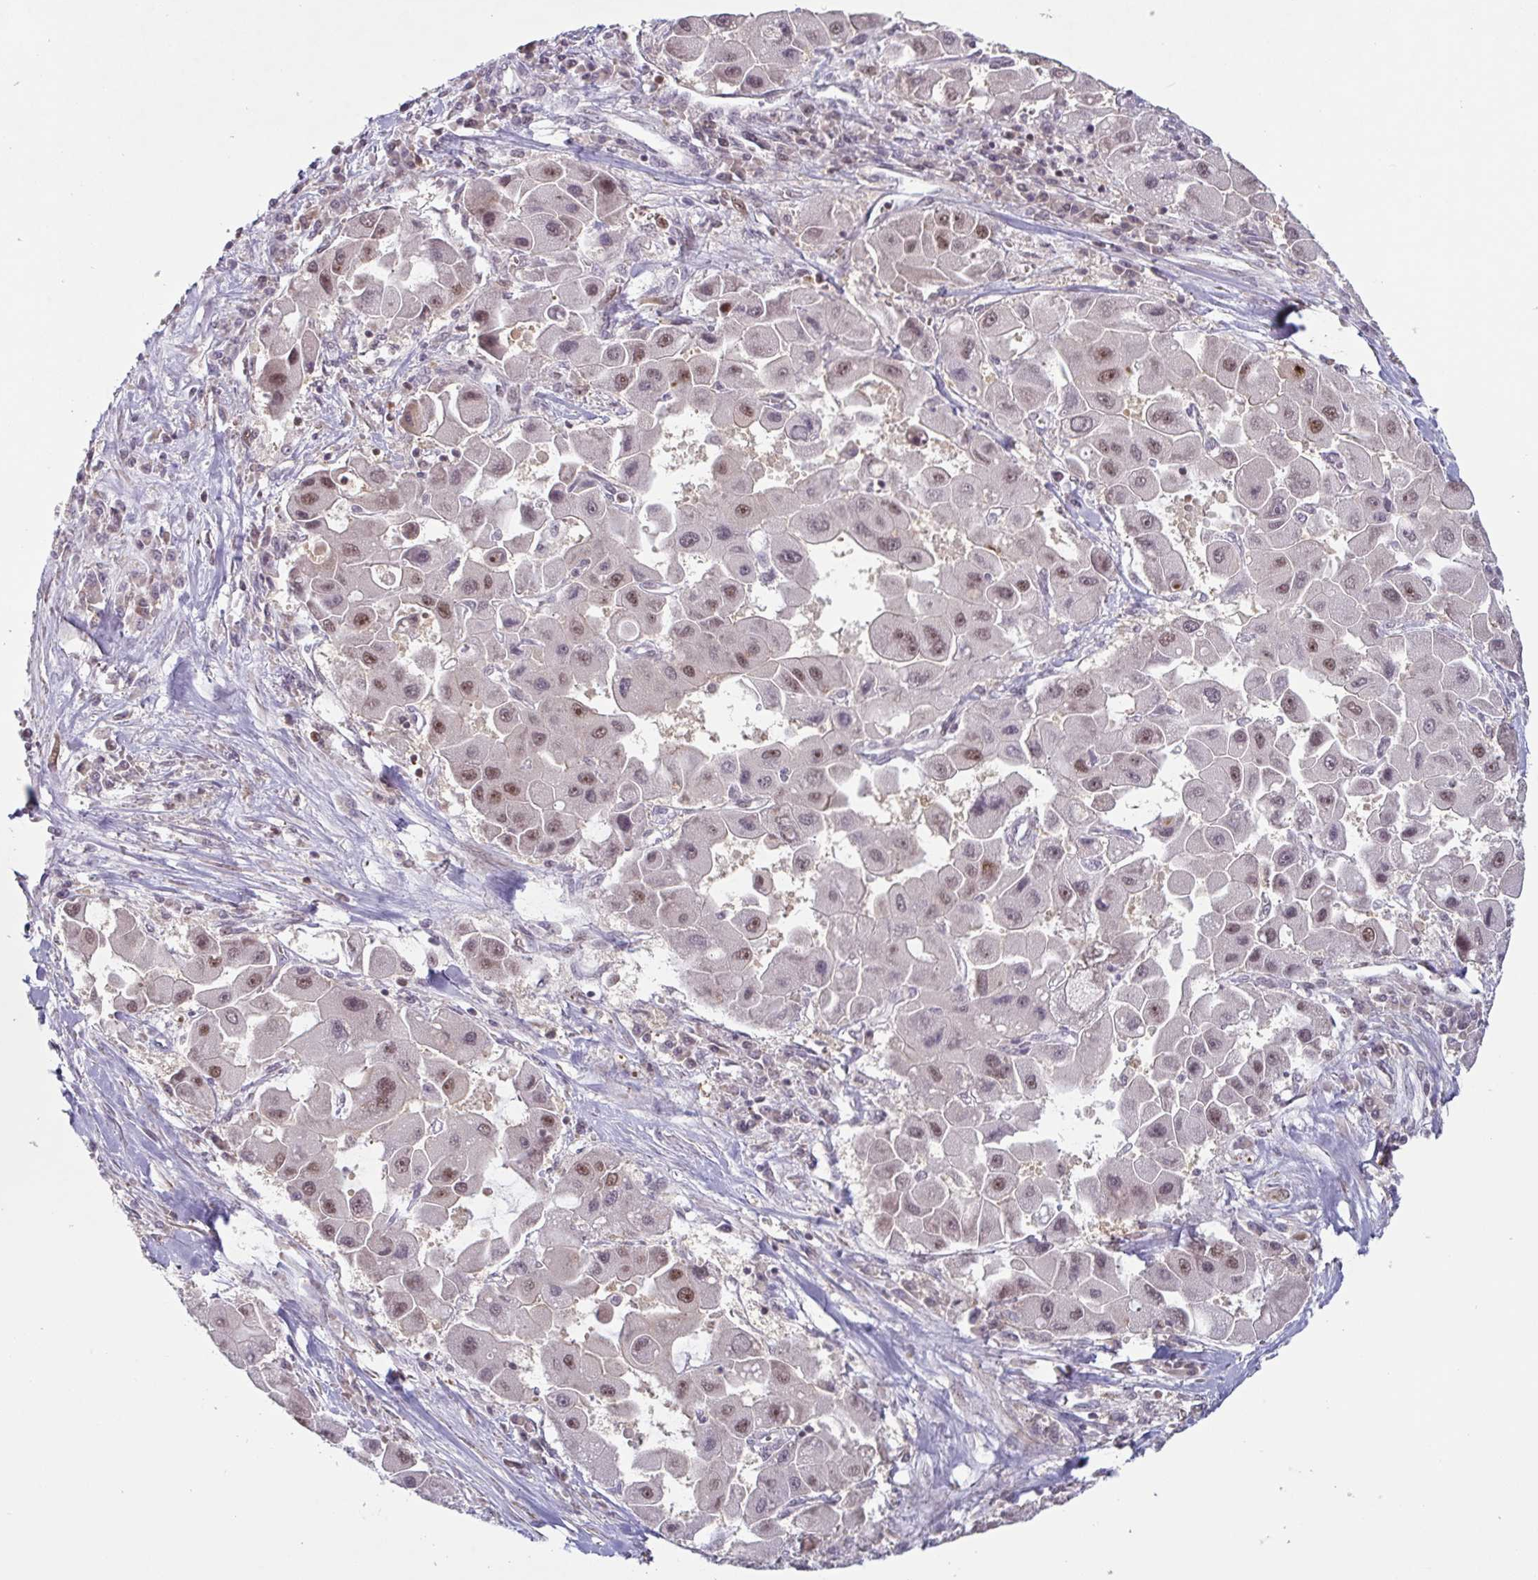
{"staining": {"intensity": "weak", "quantity": "25%-75%", "location": "cytoplasmic/membranous,nuclear"}, "tissue": "liver cancer", "cell_type": "Tumor cells", "image_type": "cancer", "snomed": [{"axis": "morphology", "description": "Carcinoma, Hepatocellular, NOS"}, {"axis": "topography", "description": "Liver"}], "caption": "The immunohistochemical stain labels weak cytoplasmic/membranous and nuclear positivity in tumor cells of liver cancer (hepatocellular carcinoma) tissue. (DAB IHC, brown staining for protein, blue staining for nuclei).", "gene": "NLRP13", "patient": {"sex": "male", "age": 24}}